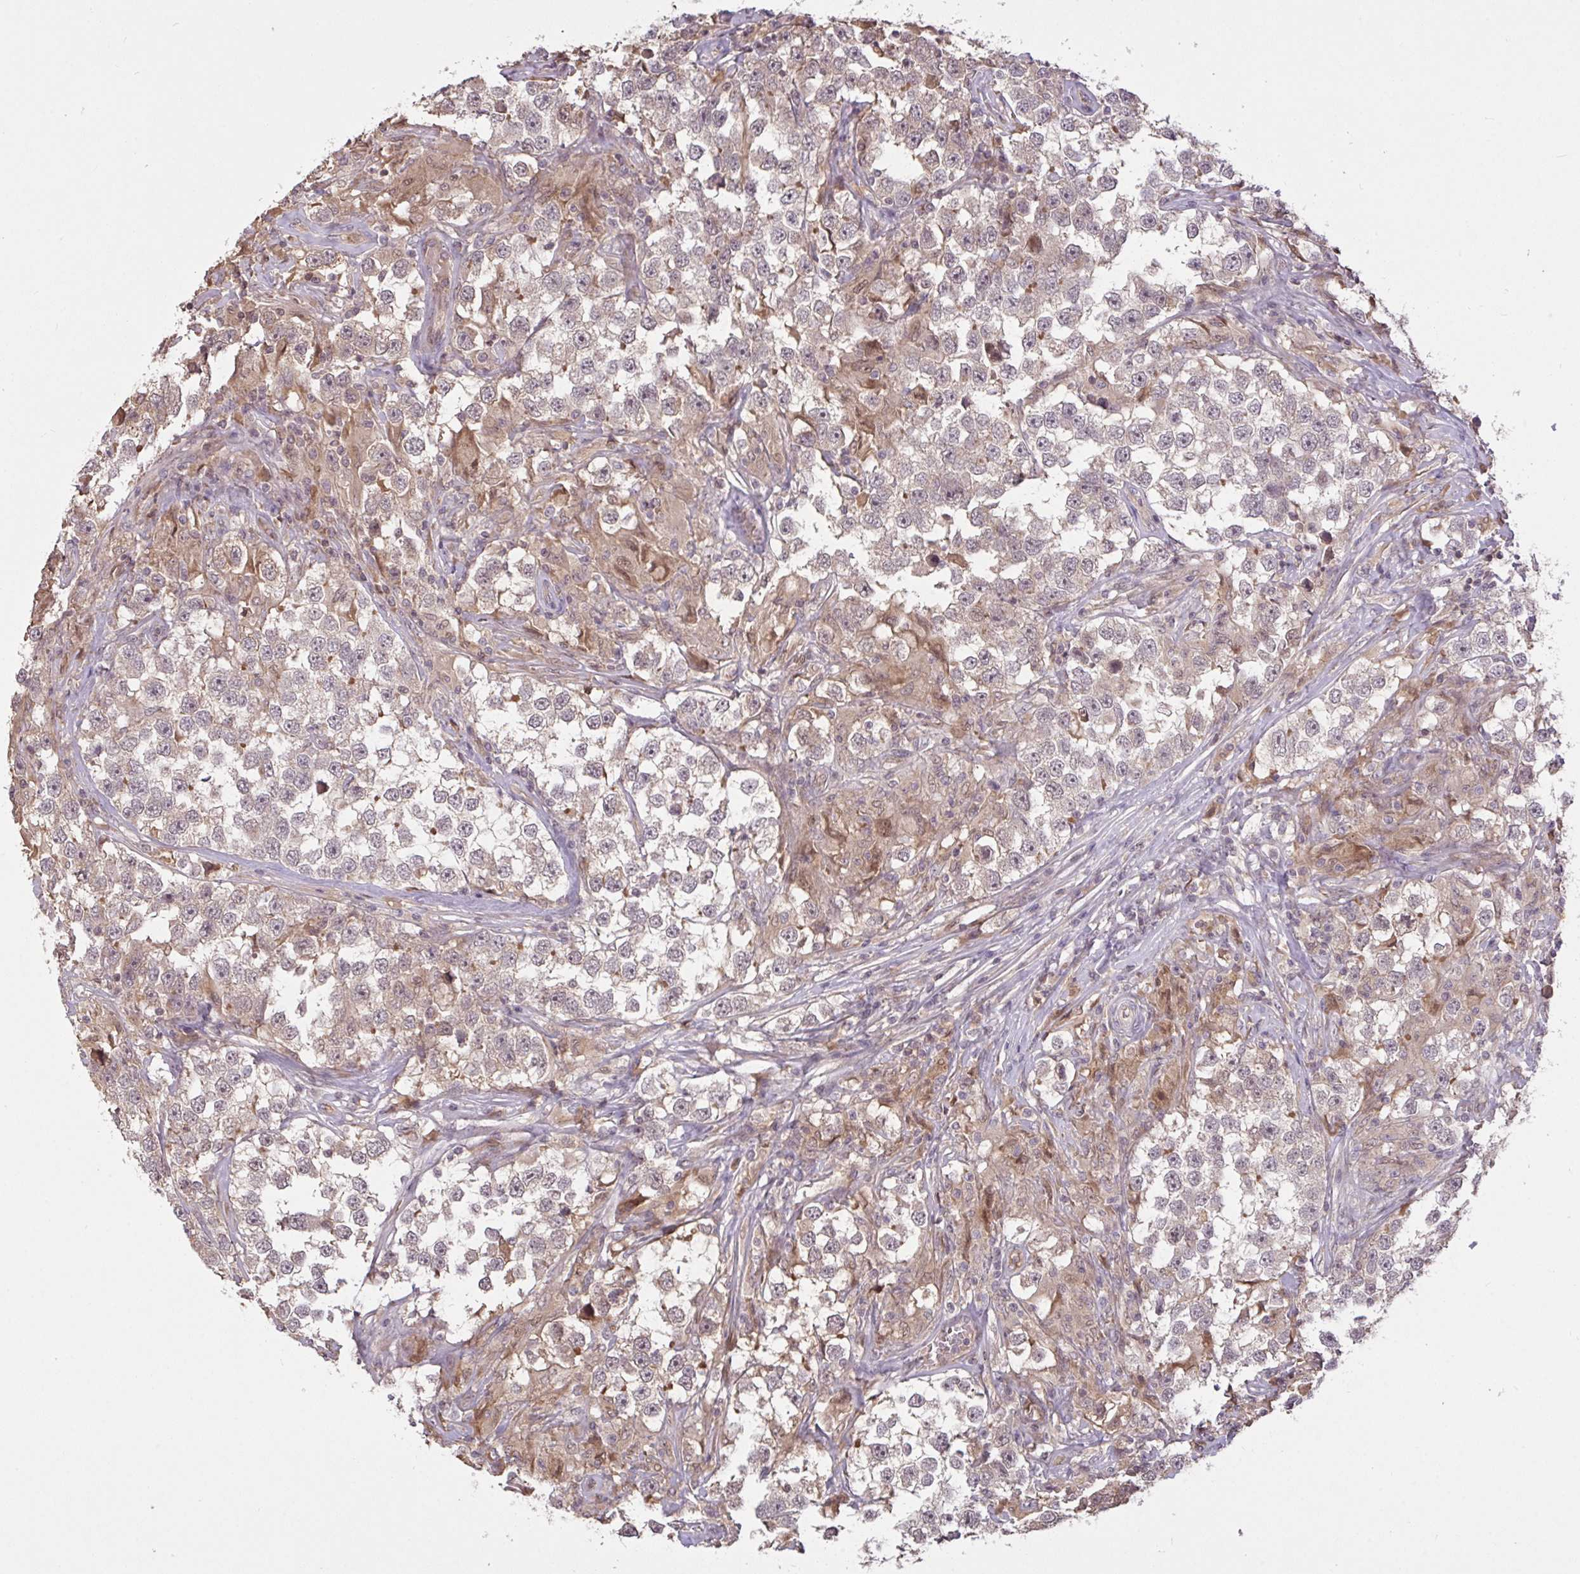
{"staining": {"intensity": "weak", "quantity": "<25%", "location": "nuclear"}, "tissue": "testis cancer", "cell_type": "Tumor cells", "image_type": "cancer", "snomed": [{"axis": "morphology", "description": "Seminoma, NOS"}, {"axis": "topography", "description": "Testis"}], "caption": "The immunohistochemistry (IHC) histopathology image has no significant positivity in tumor cells of testis seminoma tissue. (DAB IHC with hematoxylin counter stain).", "gene": "FCER1A", "patient": {"sex": "male", "age": 46}}